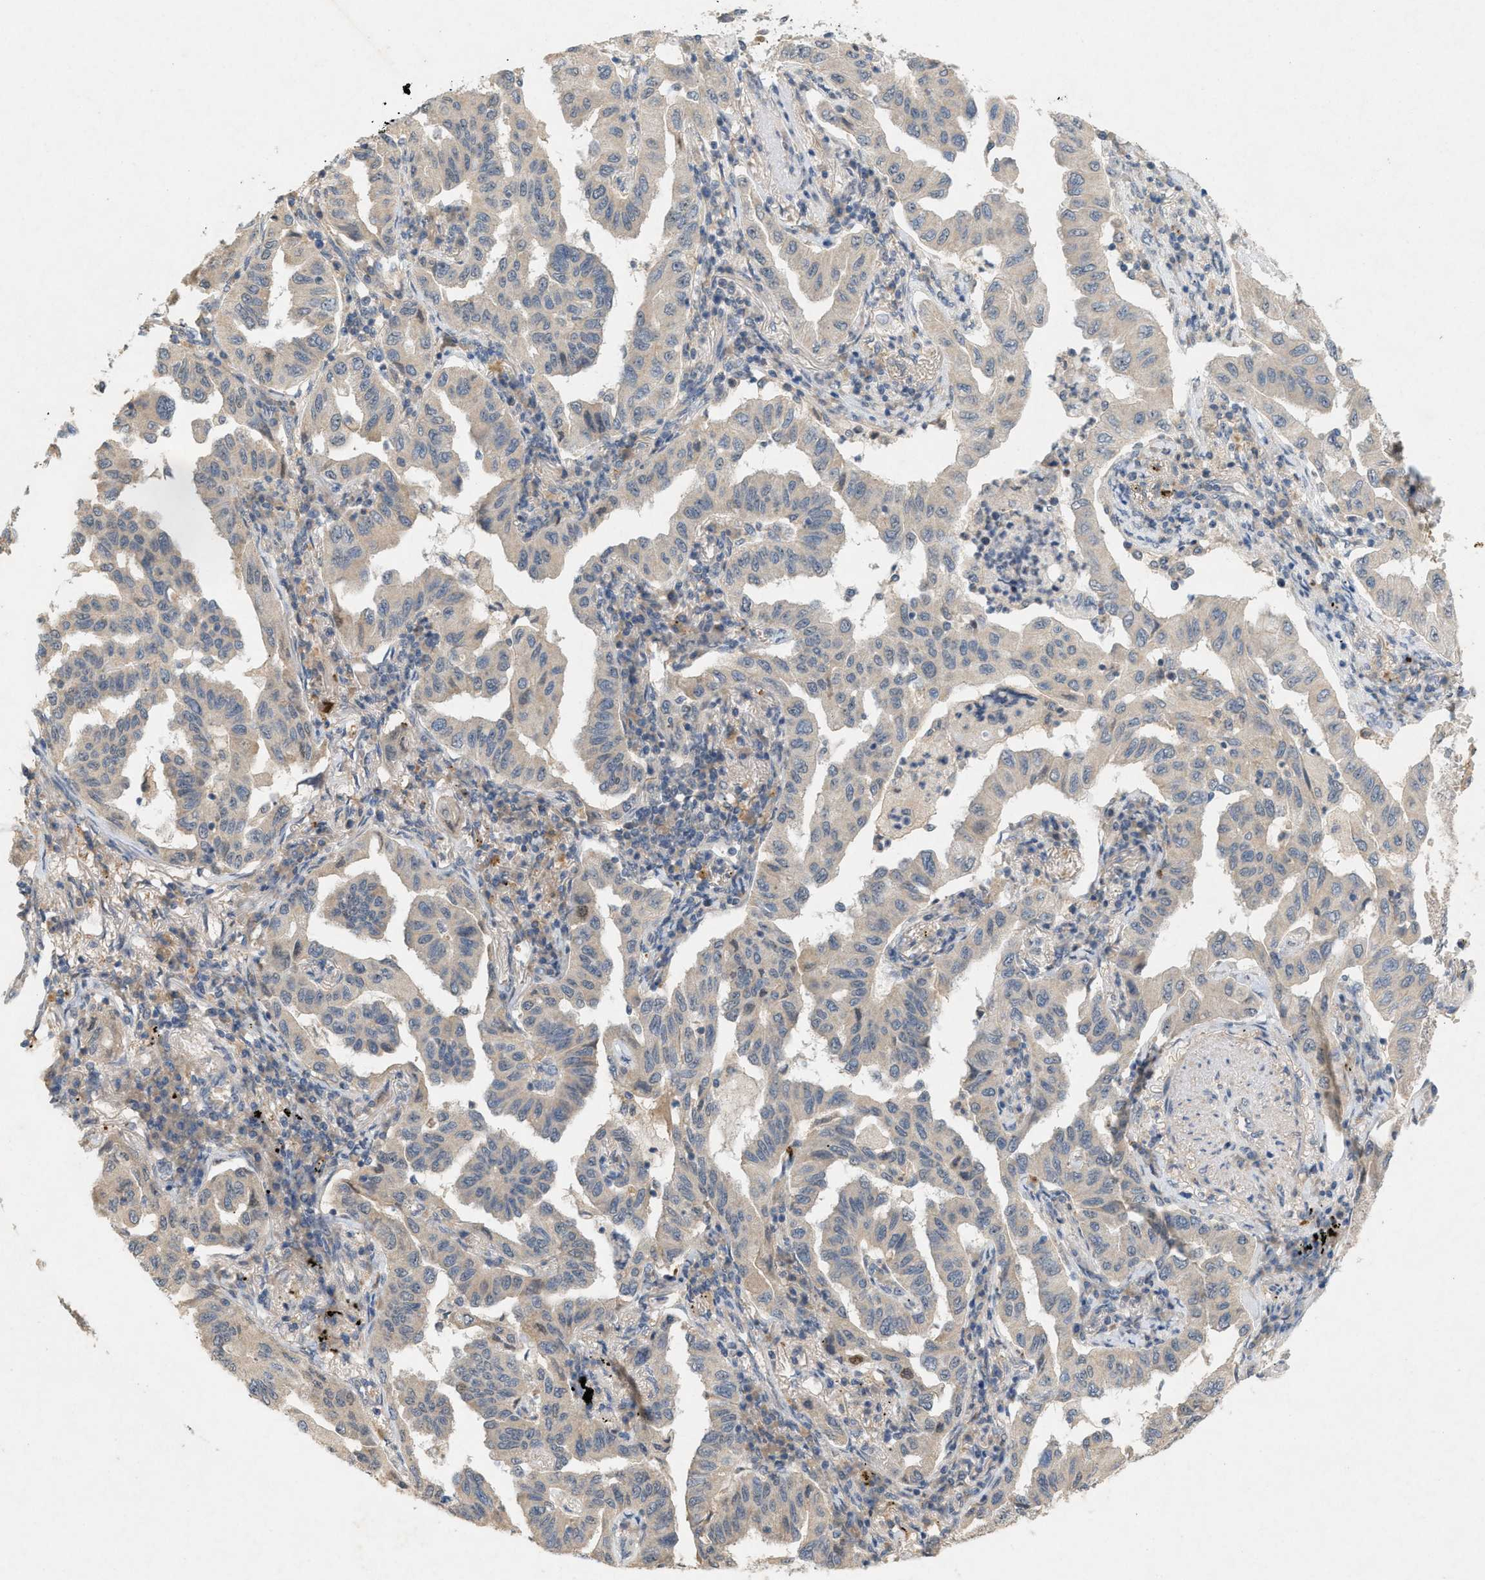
{"staining": {"intensity": "negative", "quantity": "none", "location": "none"}, "tissue": "lung cancer", "cell_type": "Tumor cells", "image_type": "cancer", "snomed": [{"axis": "morphology", "description": "Adenocarcinoma, NOS"}, {"axis": "topography", "description": "Lung"}], "caption": "A high-resolution micrograph shows IHC staining of lung adenocarcinoma, which exhibits no significant expression in tumor cells.", "gene": "DCAF7", "patient": {"sex": "female", "age": 65}}